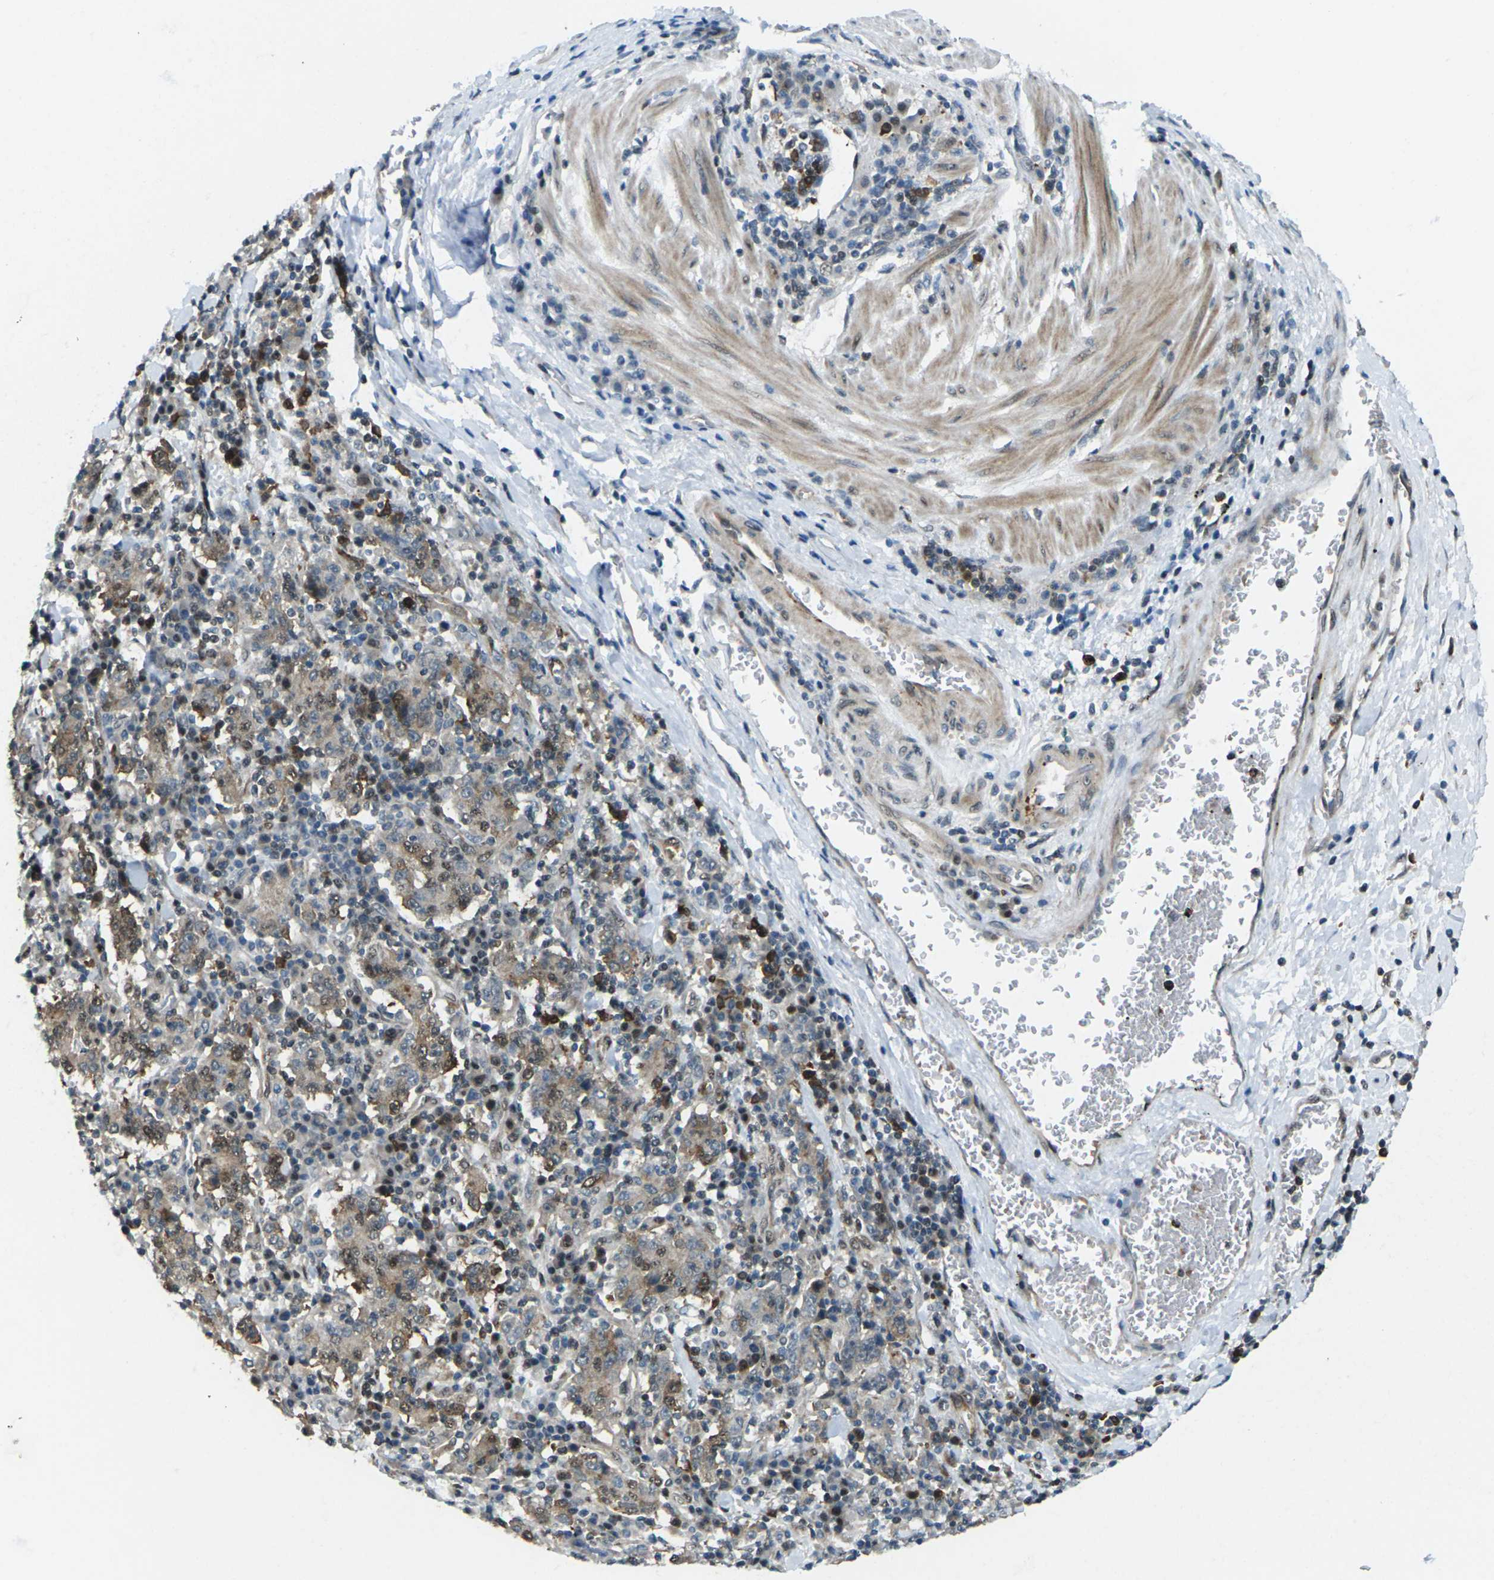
{"staining": {"intensity": "moderate", "quantity": ">75%", "location": "cytoplasmic/membranous,nuclear"}, "tissue": "stomach cancer", "cell_type": "Tumor cells", "image_type": "cancer", "snomed": [{"axis": "morphology", "description": "Normal tissue, NOS"}, {"axis": "morphology", "description": "Adenocarcinoma, NOS"}, {"axis": "topography", "description": "Stomach, upper"}, {"axis": "topography", "description": "Stomach"}], "caption": "An immunohistochemistry (IHC) photomicrograph of tumor tissue is shown. Protein staining in brown highlights moderate cytoplasmic/membranous and nuclear positivity in adenocarcinoma (stomach) within tumor cells. (brown staining indicates protein expression, while blue staining denotes nuclei).", "gene": "UBE2S", "patient": {"sex": "male", "age": 59}}